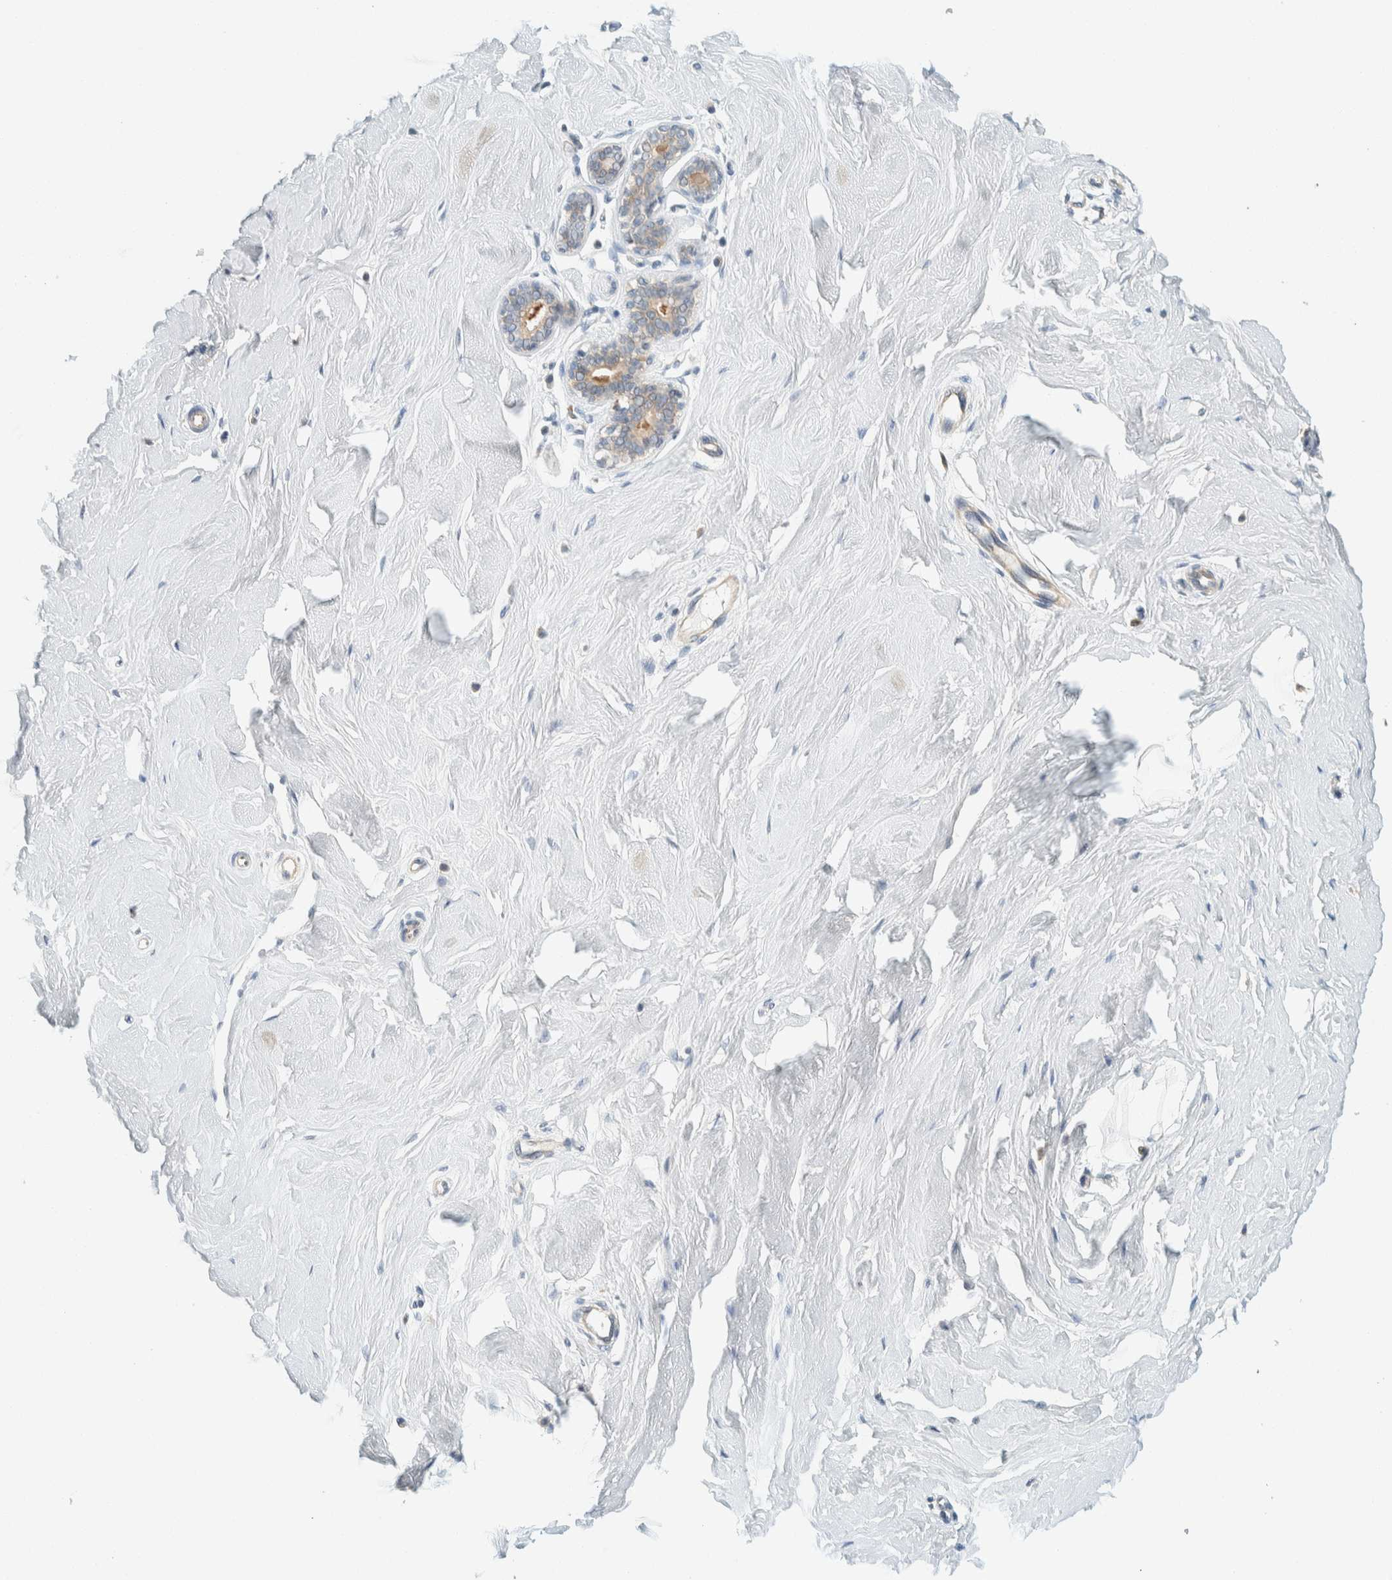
{"staining": {"intensity": "negative", "quantity": "none", "location": "none"}, "tissue": "breast", "cell_type": "Adipocytes", "image_type": "normal", "snomed": [{"axis": "morphology", "description": "Normal tissue, NOS"}, {"axis": "topography", "description": "Breast"}], "caption": "Immunohistochemistry of unremarkable human breast displays no expression in adipocytes.", "gene": "SUMF2", "patient": {"sex": "female", "age": 23}}